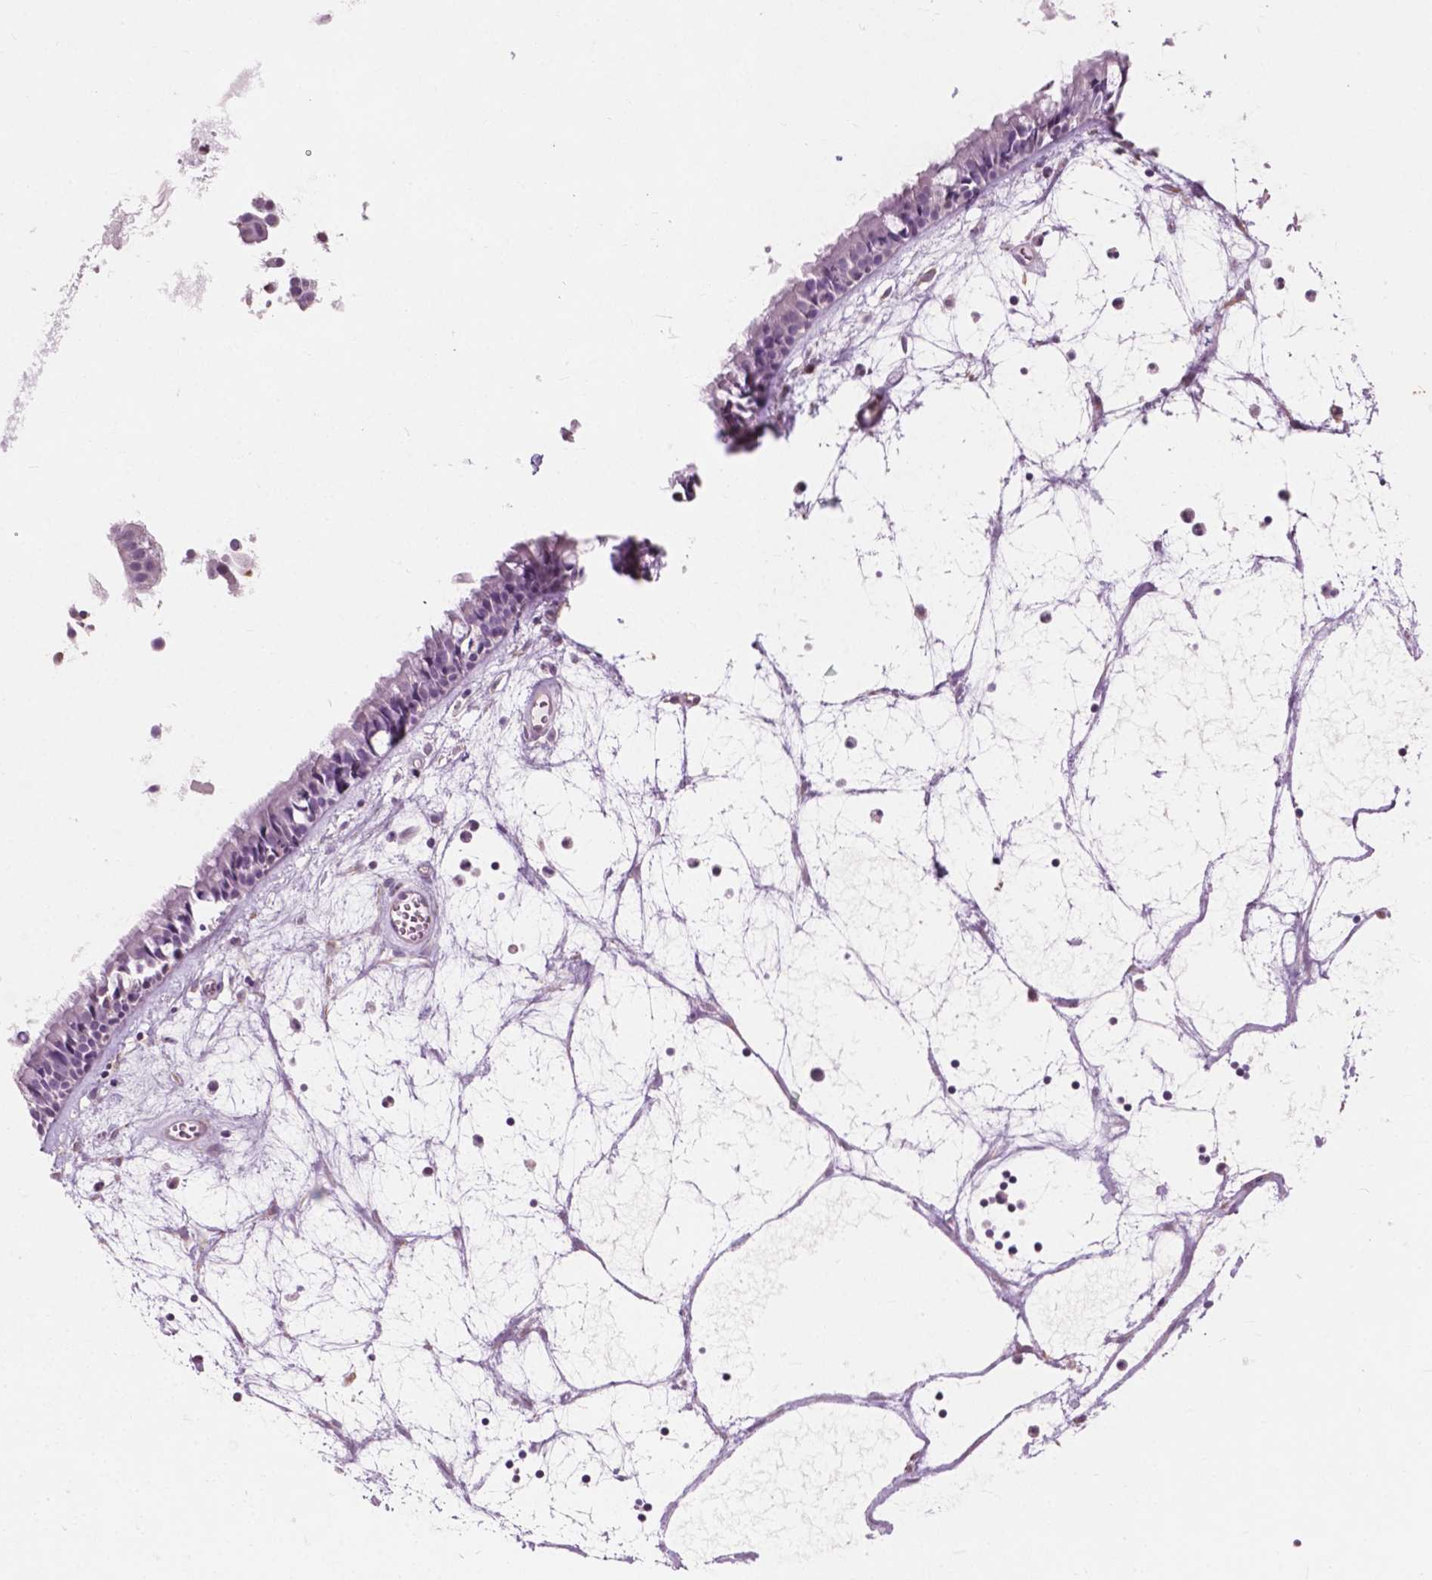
{"staining": {"intensity": "negative", "quantity": "none", "location": "none"}, "tissue": "nasopharynx", "cell_type": "Respiratory epithelial cells", "image_type": "normal", "snomed": [{"axis": "morphology", "description": "Normal tissue, NOS"}, {"axis": "topography", "description": "Nasopharynx"}], "caption": "Human nasopharynx stained for a protein using IHC reveals no positivity in respiratory epithelial cells.", "gene": "AWAT1", "patient": {"sex": "male", "age": 31}}